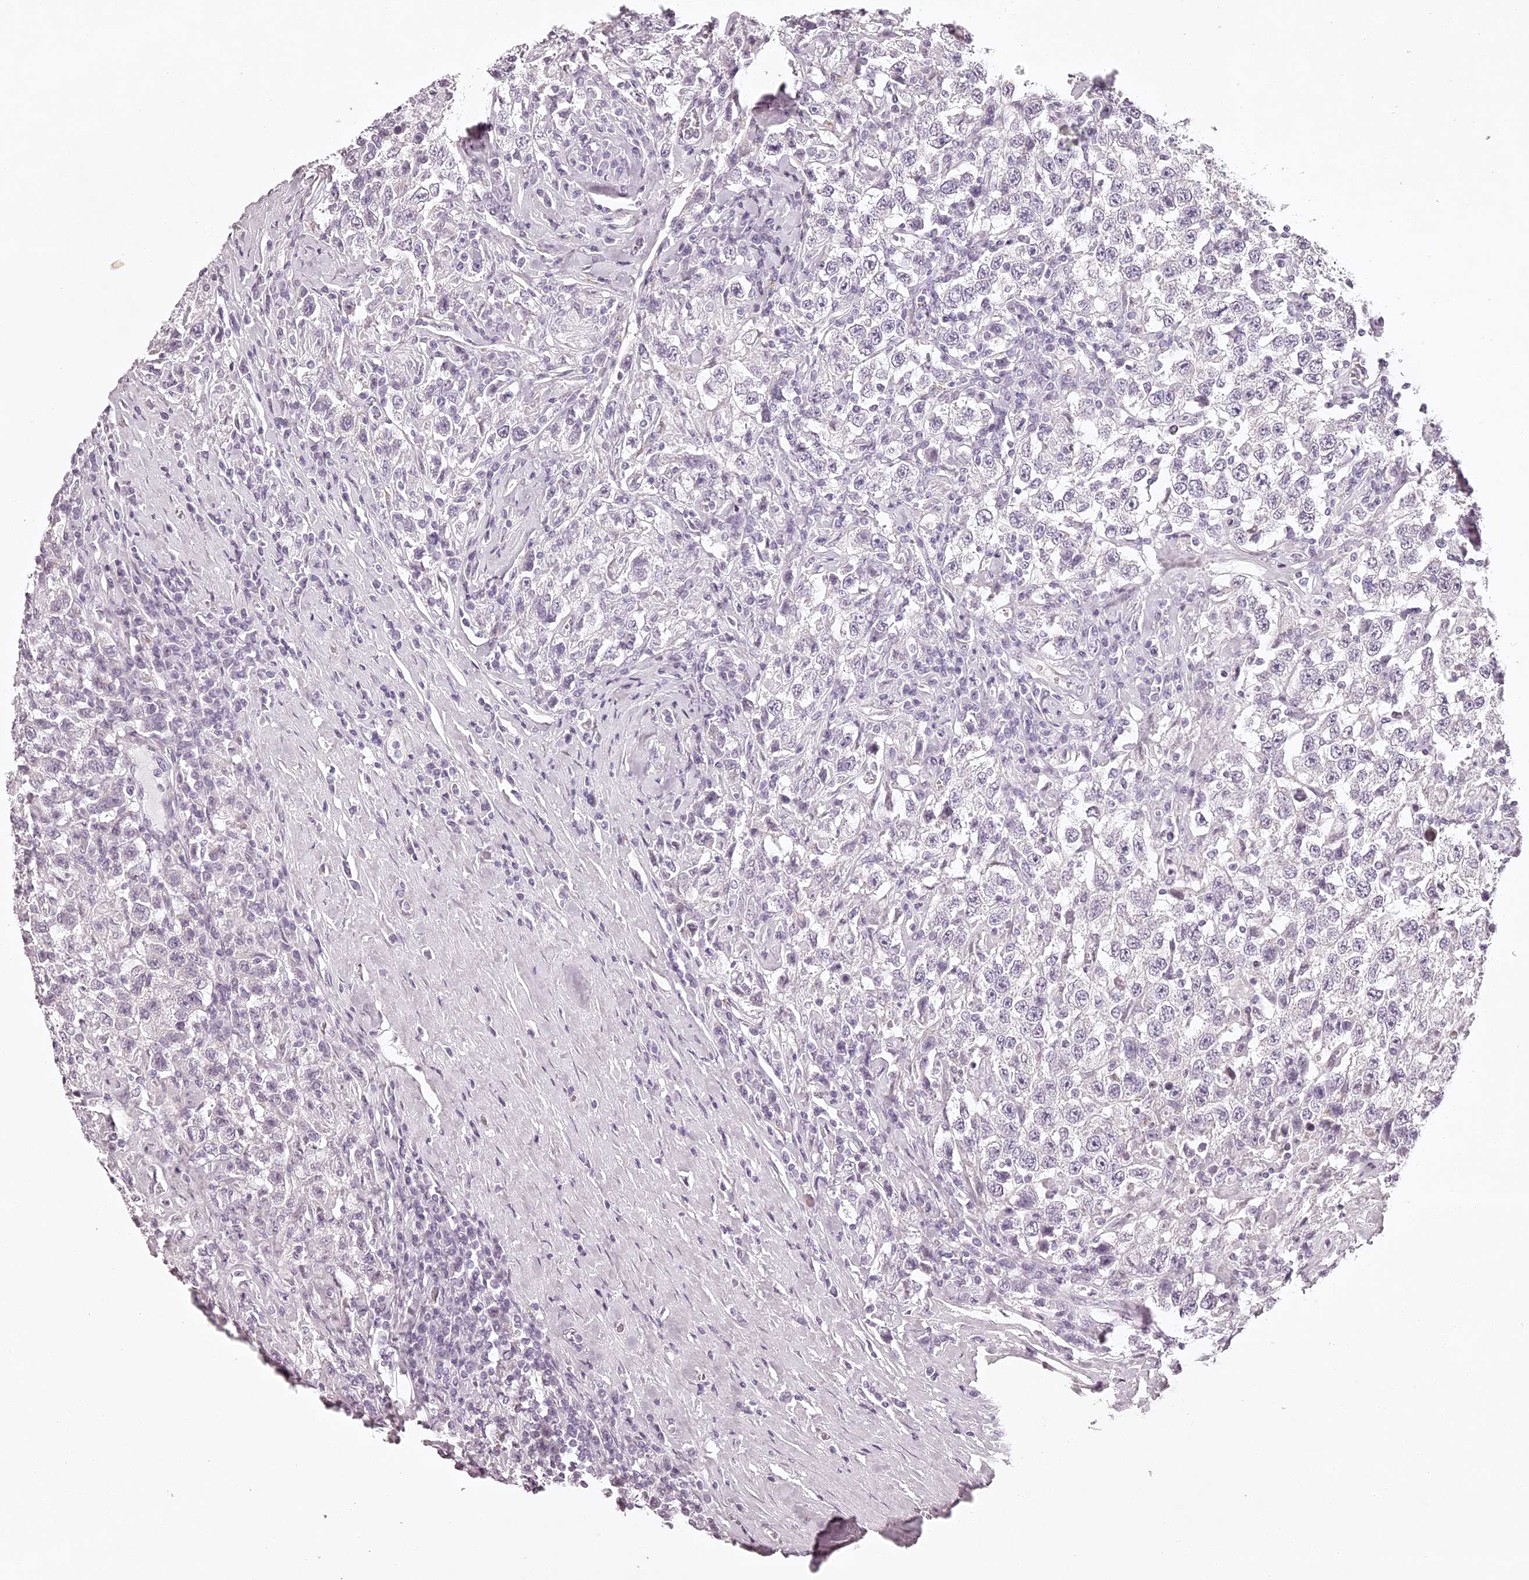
{"staining": {"intensity": "negative", "quantity": "none", "location": "none"}, "tissue": "testis cancer", "cell_type": "Tumor cells", "image_type": "cancer", "snomed": [{"axis": "morphology", "description": "Seminoma, NOS"}, {"axis": "topography", "description": "Testis"}], "caption": "Tumor cells show no significant positivity in testis seminoma. (Stains: DAB immunohistochemistry with hematoxylin counter stain, Microscopy: brightfield microscopy at high magnification).", "gene": "ELAPOR1", "patient": {"sex": "male", "age": 41}}